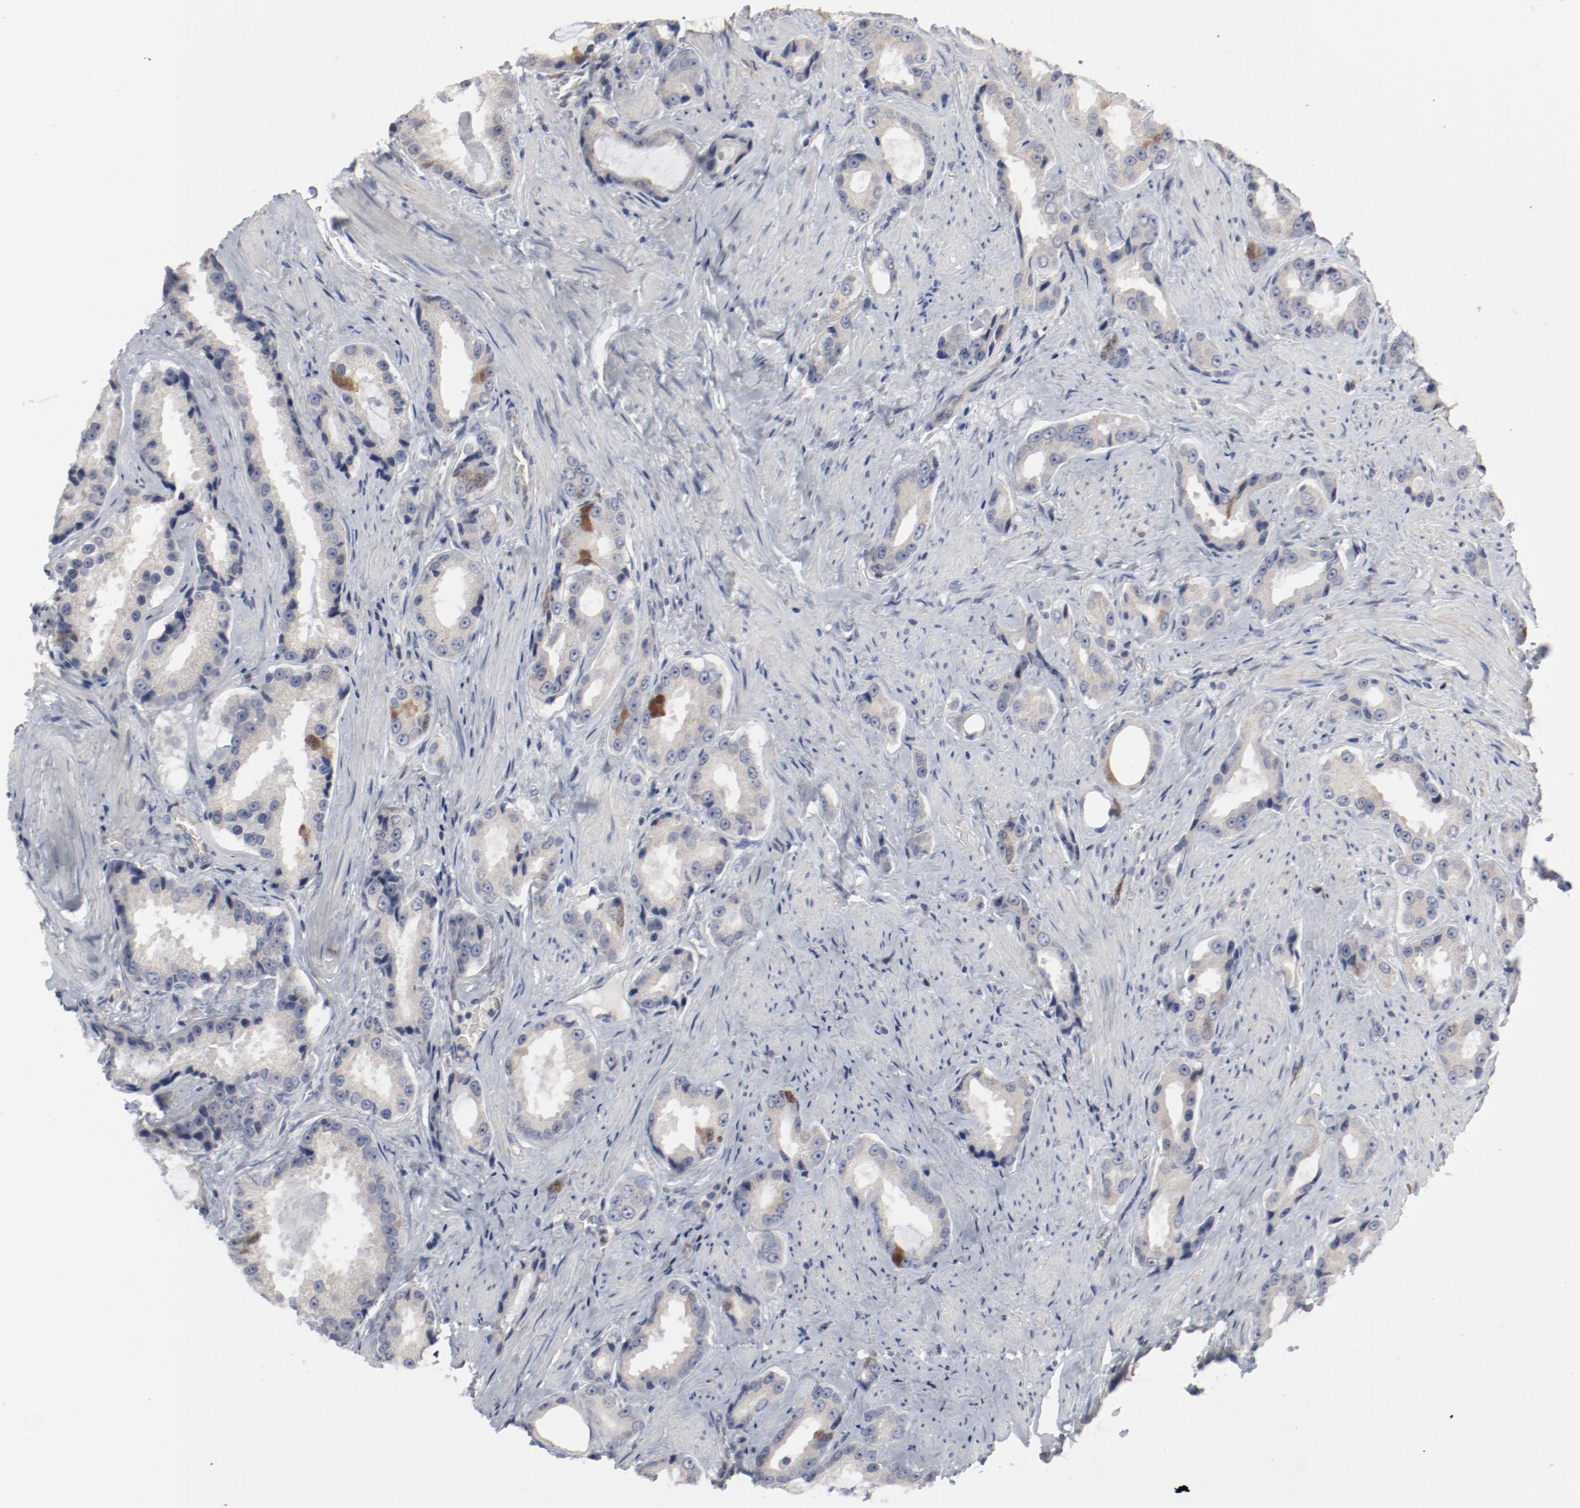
{"staining": {"intensity": "moderate", "quantity": "<25%", "location": "cytoplasmic/membranous"}, "tissue": "prostate cancer", "cell_type": "Tumor cells", "image_type": "cancer", "snomed": [{"axis": "morphology", "description": "Adenocarcinoma, Medium grade"}, {"axis": "topography", "description": "Prostate"}], "caption": "Prostate cancer (adenocarcinoma (medium-grade)) stained with DAB immunohistochemistry (IHC) displays low levels of moderate cytoplasmic/membranous staining in approximately <25% of tumor cells.", "gene": "CDK1", "patient": {"sex": "male", "age": 60}}